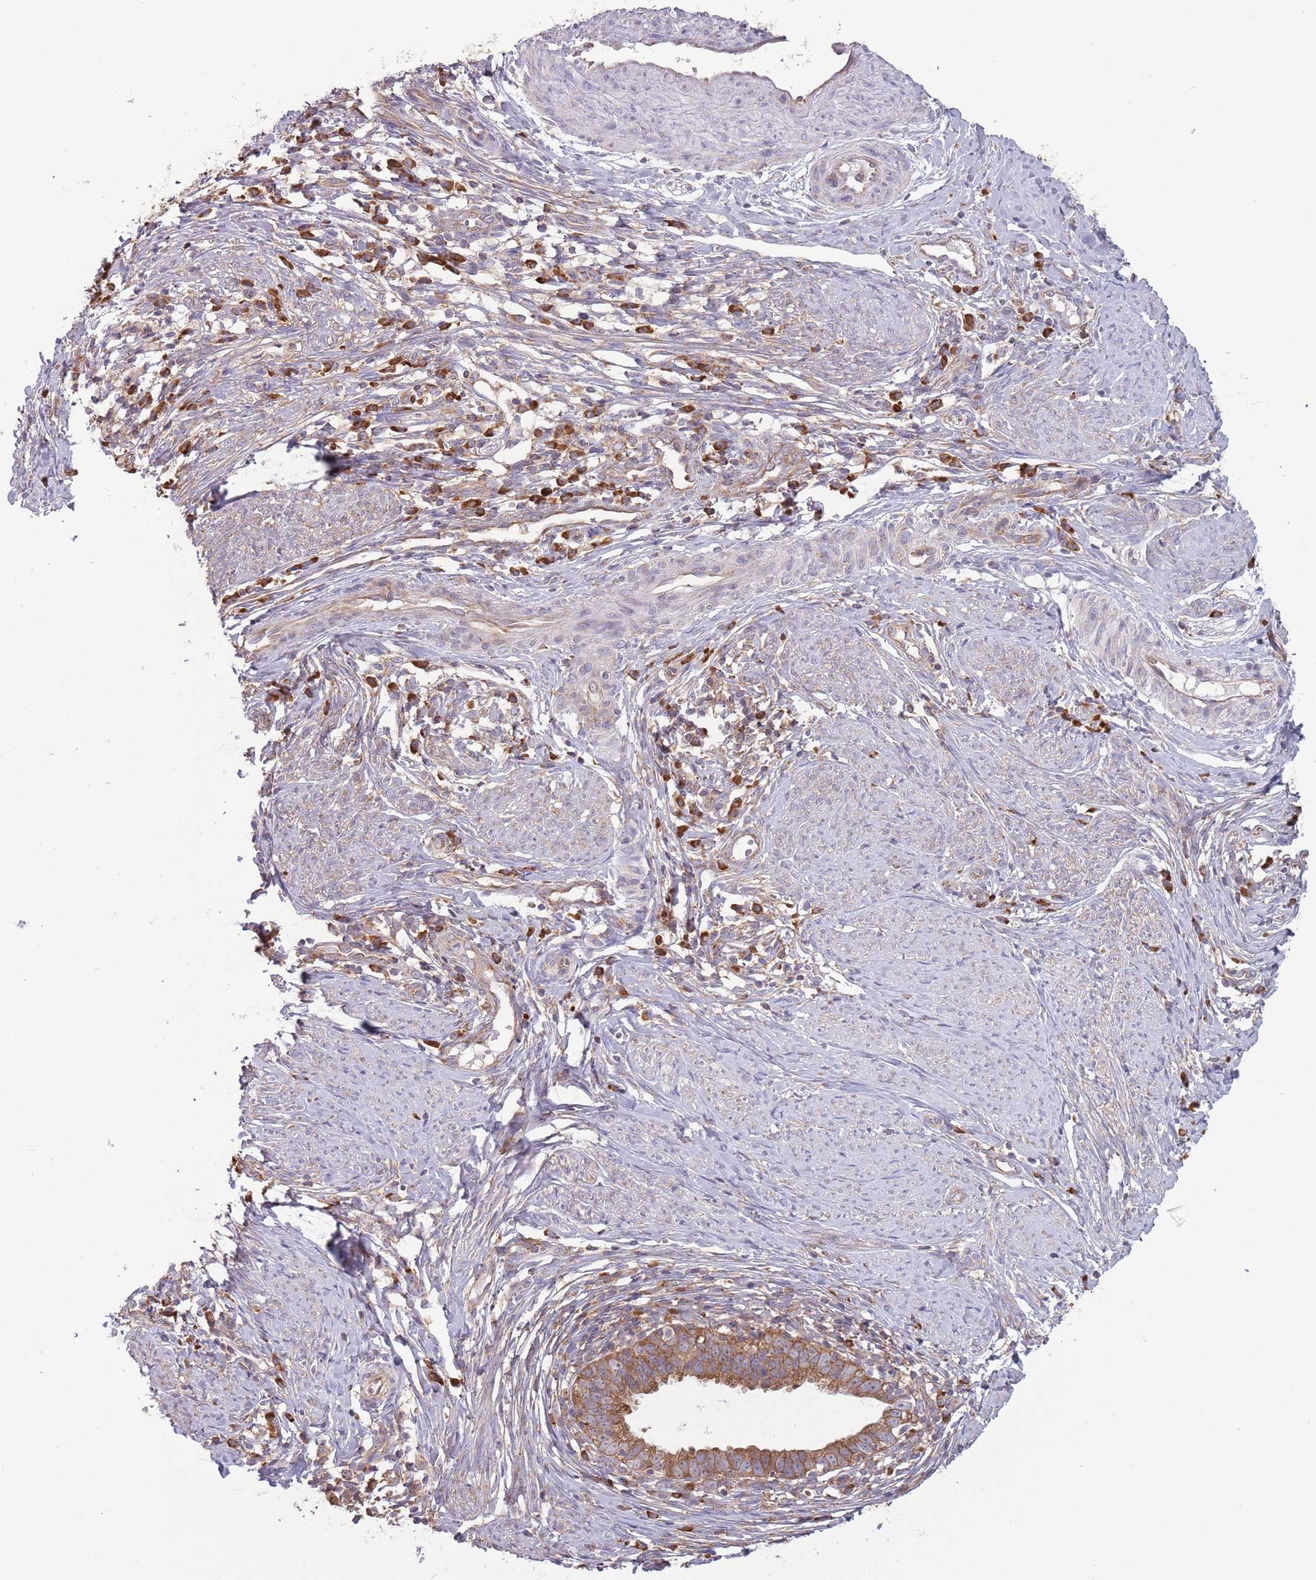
{"staining": {"intensity": "moderate", "quantity": ">75%", "location": "cytoplasmic/membranous"}, "tissue": "cervical cancer", "cell_type": "Tumor cells", "image_type": "cancer", "snomed": [{"axis": "morphology", "description": "Adenocarcinoma, NOS"}, {"axis": "topography", "description": "Cervix"}], "caption": "Protein expression analysis of cervical cancer (adenocarcinoma) demonstrates moderate cytoplasmic/membranous staining in approximately >75% of tumor cells. Using DAB (brown) and hematoxylin (blue) stains, captured at high magnification using brightfield microscopy.", "gene": "RPL17-C18orf32", "patient": {"sex": "female", "age": 36}}